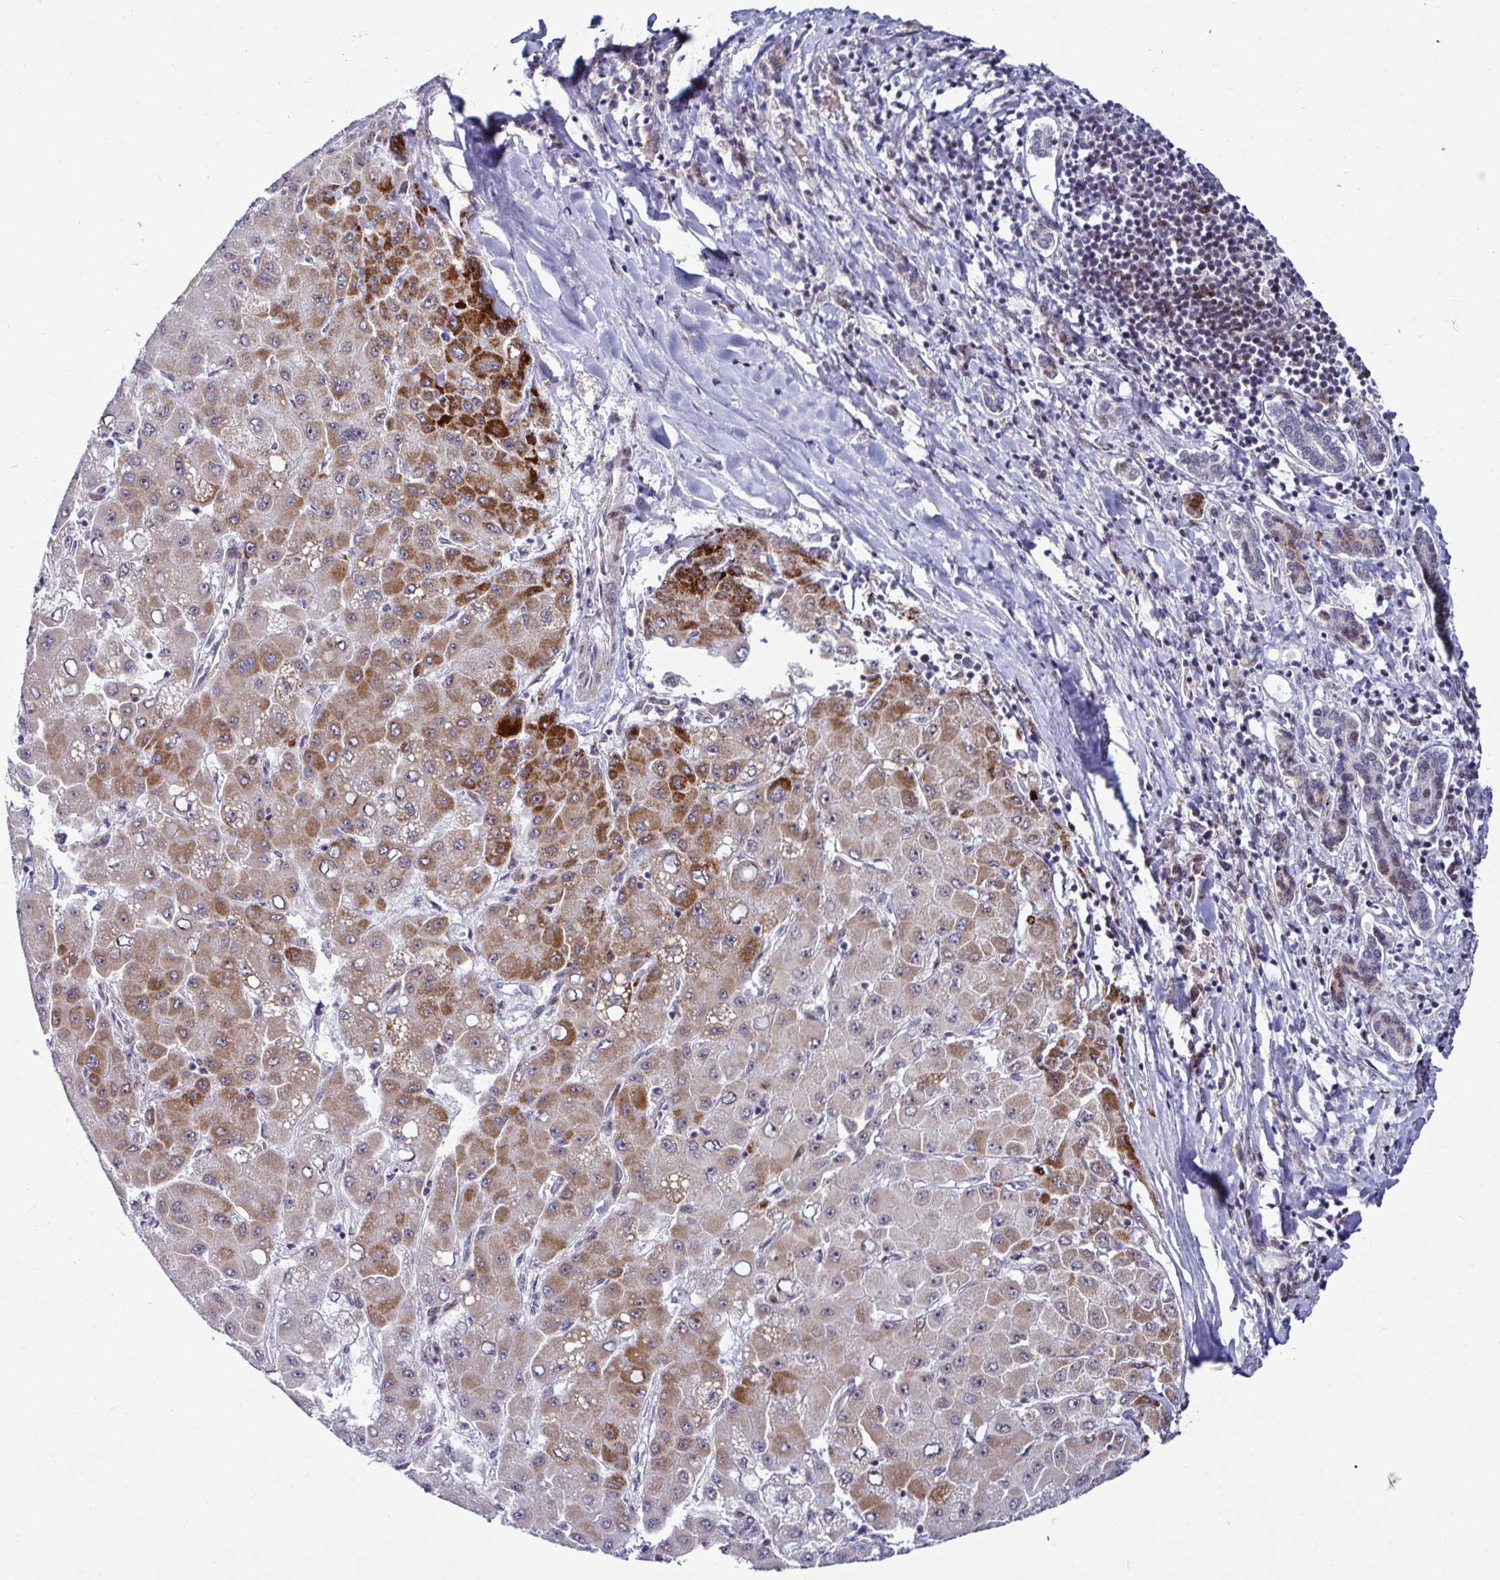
{"staining": {"intensity": "strong", "quantity": "25%-75%", "location": "cytoplasmic/membranous"}, "tissue": "liver cancer", "cell_type": "Tumor cells", "image_type": "cancer", "snomed": [{"axis": "morphology", "description": "Carcinoma, Hepatocellular, NOS"}, {"axis": "topography", "description": "Liver"}], "caption": "Strong cytoplasmic/membranous positivity is appreciated in approximately 25%-75% of tumor cells in liver cancer (hepatocellular carcinoma).", "gene": "DZIP1", "patient": {"sex": "male", "age": 40}}